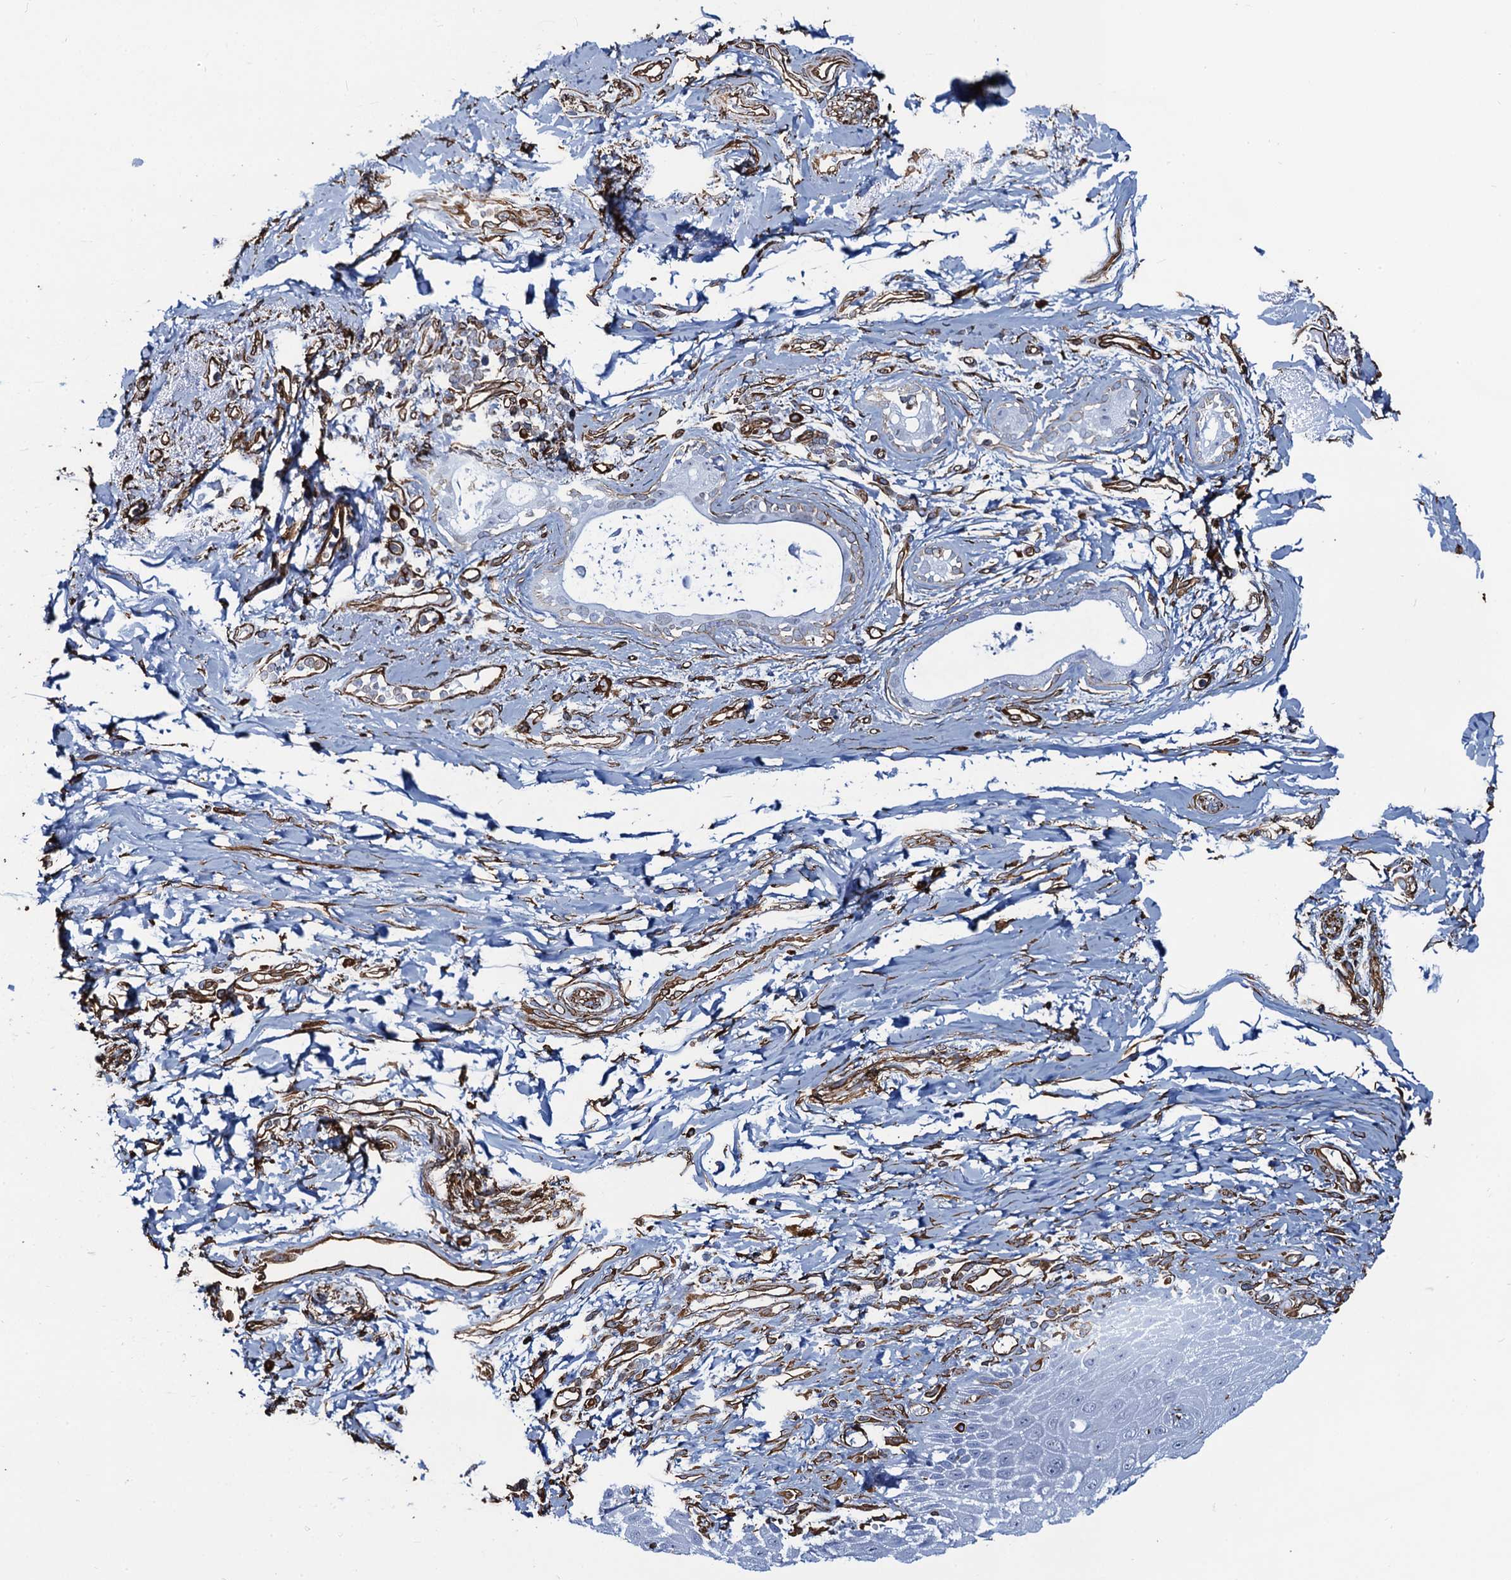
{"staining": {"intensity": "negative", "quantity": "none", "location": "none"}, "tissue": "skin", "cell_type": "Epidermal cells", "image_type": "normal", "snomed": [{"axis": "morphology", "description": "Normal tissue, NOS"}, {"axis": "topography", "description": "Anal"}], "caption": "This histopathology image is of normal skin stained with IHC to label a protein in brown with the nuclei are counter-stained blue. There is no positivity in epidermal cells.", "gene": "PGM2", "patient": {"sex": "male", "age": 78}}